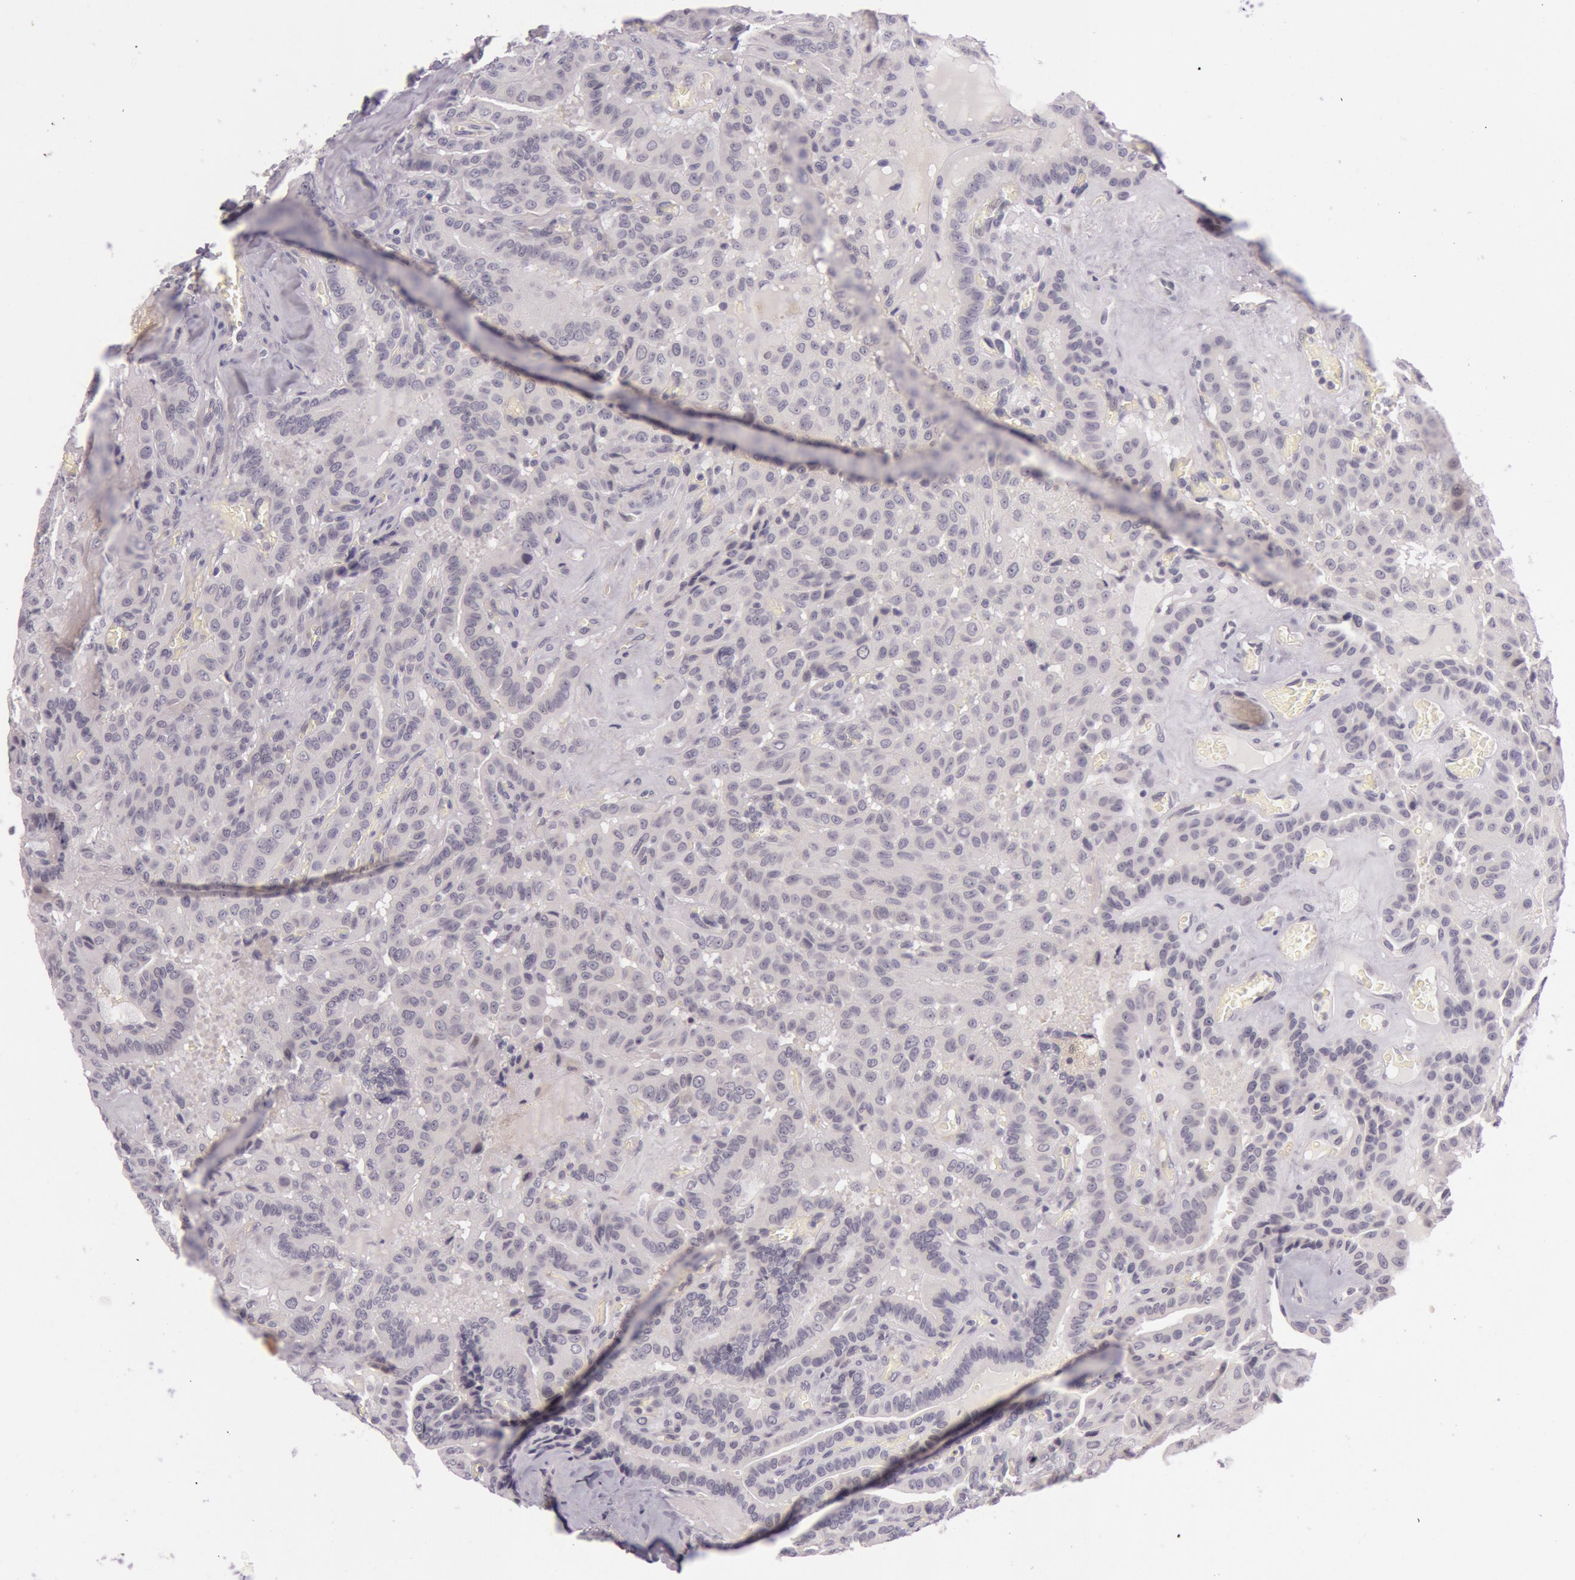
{"staining": {"intensity": "negative", "quantity": "none", "location": "none"}, "tissue": "thyroid cancer", "cell_type": "Tumor cells", "image_type": "cancer", "snomed": [{"axis": "morphology", "description": "Papillary adenocarcinoma, NOS"}, {"axis": "topography", "description": "Thyroid gland"}], "caption": "DAB (3,3'-diaminobenzidine) immunohistochemical staining of thyroid cancer (papillary adenocarcinoma) demonstrates no significant positivity in tumor cells.", "gene": "RBMY1F", "patient": {"sex": "male", "age": 87}}